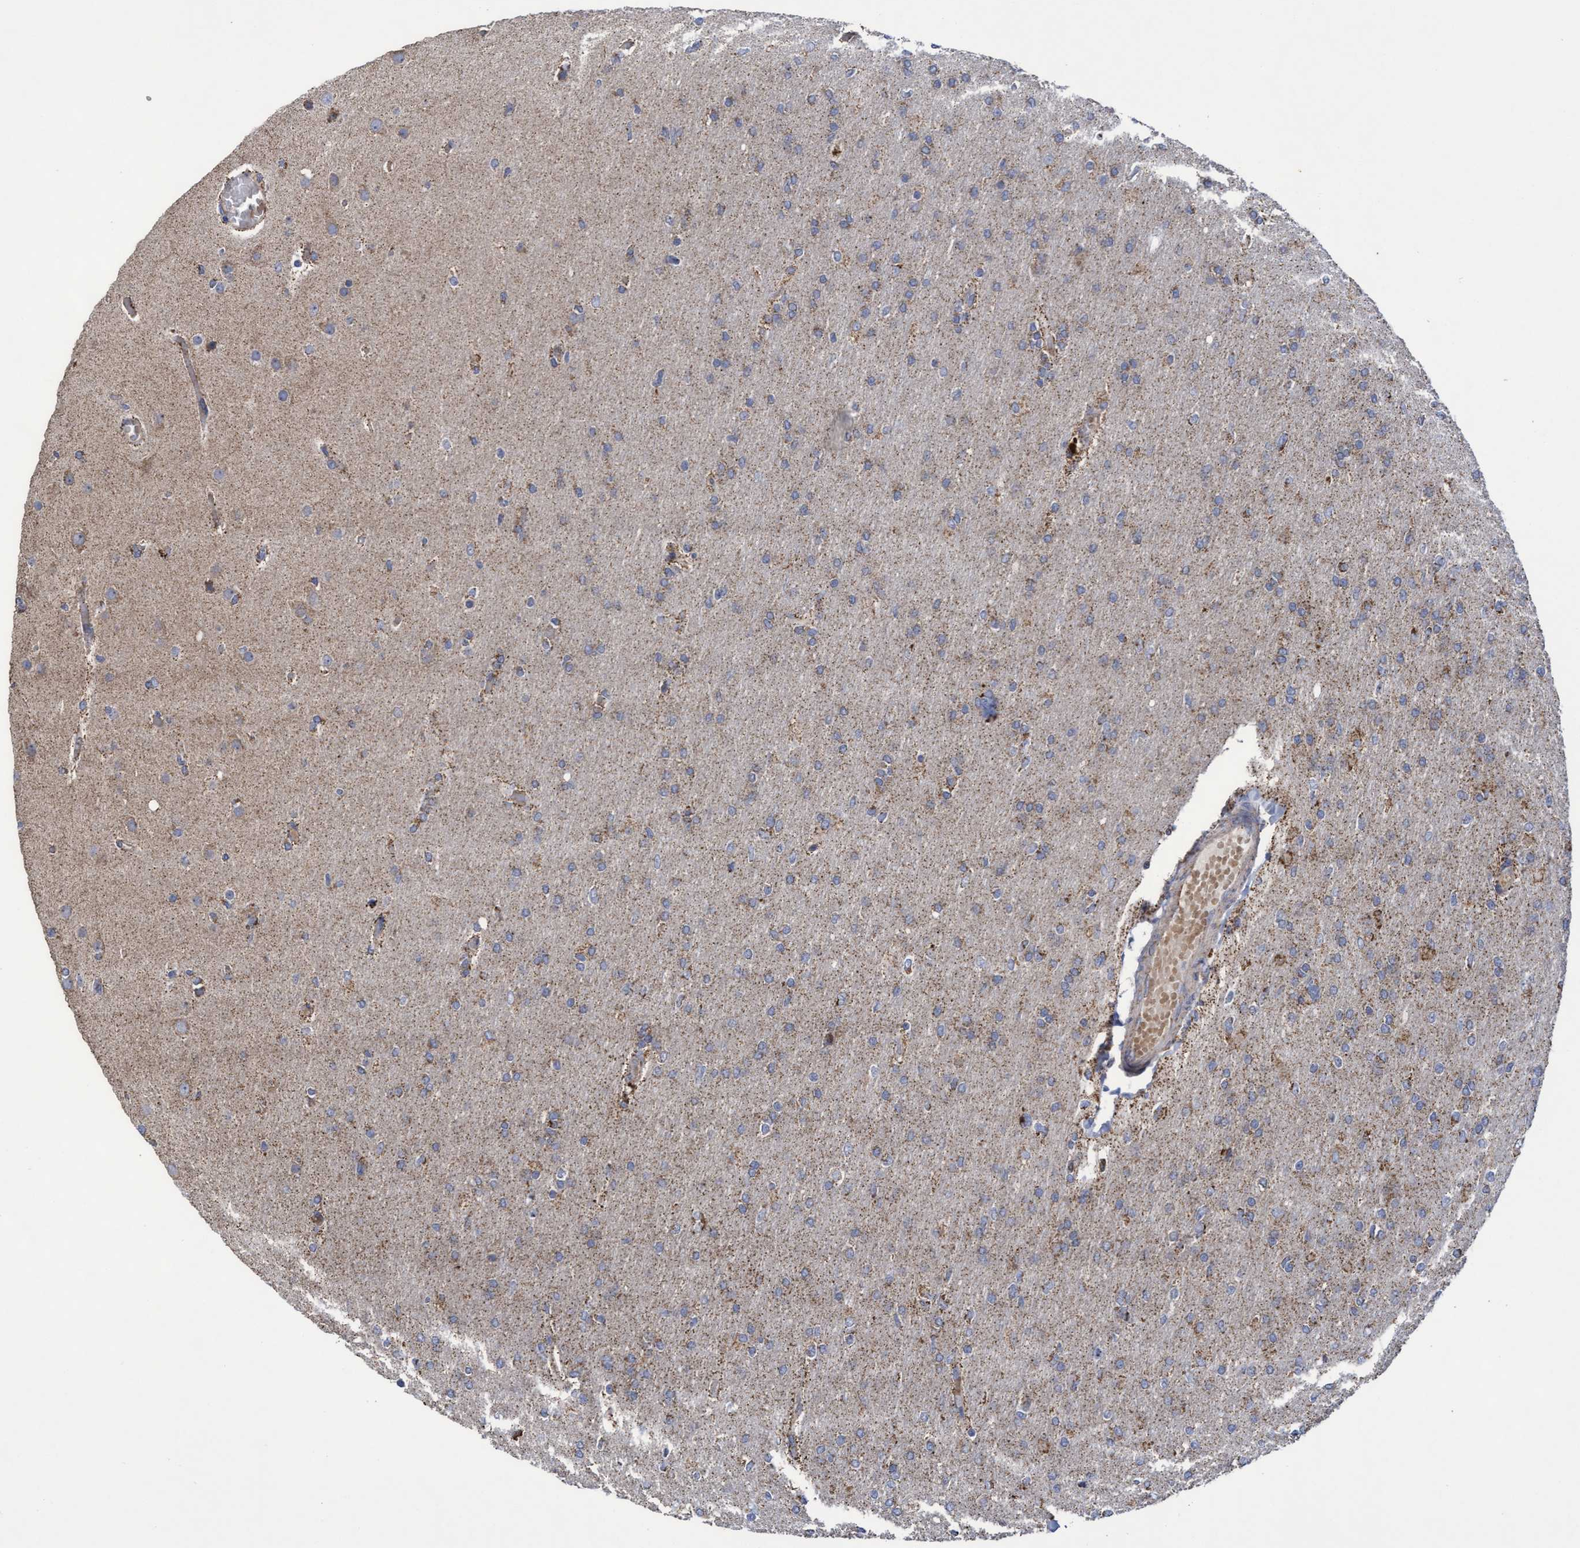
{"staining": {"intensity": "moderate", "quantity": "<25%", "location": "cytoplasmic/membranous"}, "tissue": "glioma", "cell_type": "Tumor cells", "image_type": "cancer", "snomed": [{"axis": "morphology", "description": "Glioma, malignant, High grade"}, {"axis": "topography", "description": "Cerebral cortex"}], "caption": "Glioma tissue exhibits moderate cytoplasmic/membranous positivity in approximately <25% of tumor cells", "gene": "COBL", "patient": {"sex": "female", "age": 36}}